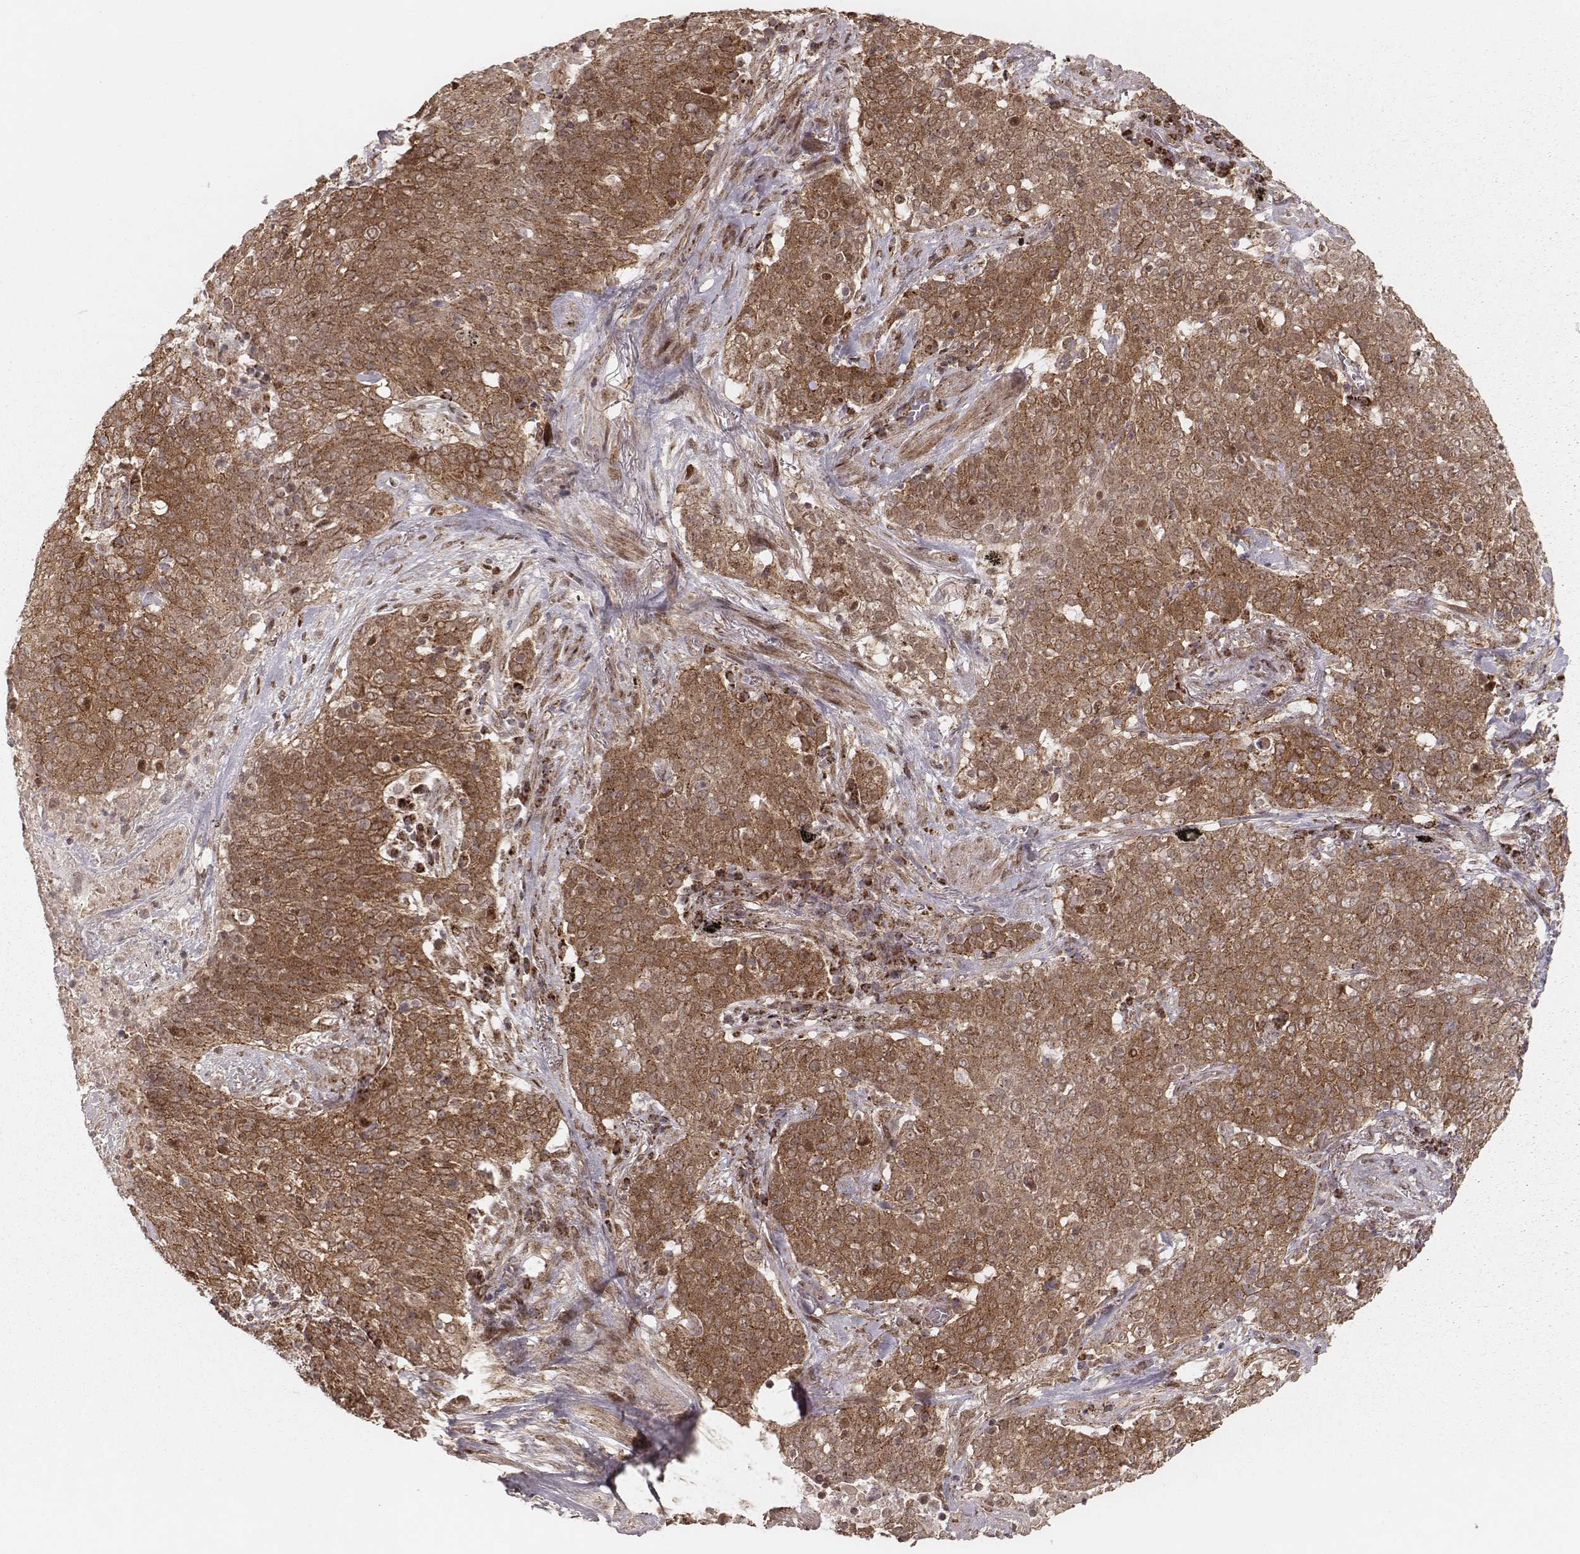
{"staining": {"intensity": "moderate", "quantity": ">75%", "location": "cytoplasmic/membranous"}, "tissue": "lung cancer", "cell_type": "Tumor cells", "image_type": "cancer", "snomed": [{"axis": "morphology", "description": "Squamous cell carcinoma, NOS"}, {"axis": "topography", "description": "Lung"}], "caption": "Protein staining by immunohistochemistry exhibits moderate cytoplasmic/membranous positivity in approximately >75% of tumor cells in lung squamous cell carcinoma.", "gene": "NDUFA7", "patient": {"sex": "male", "age": 82}}